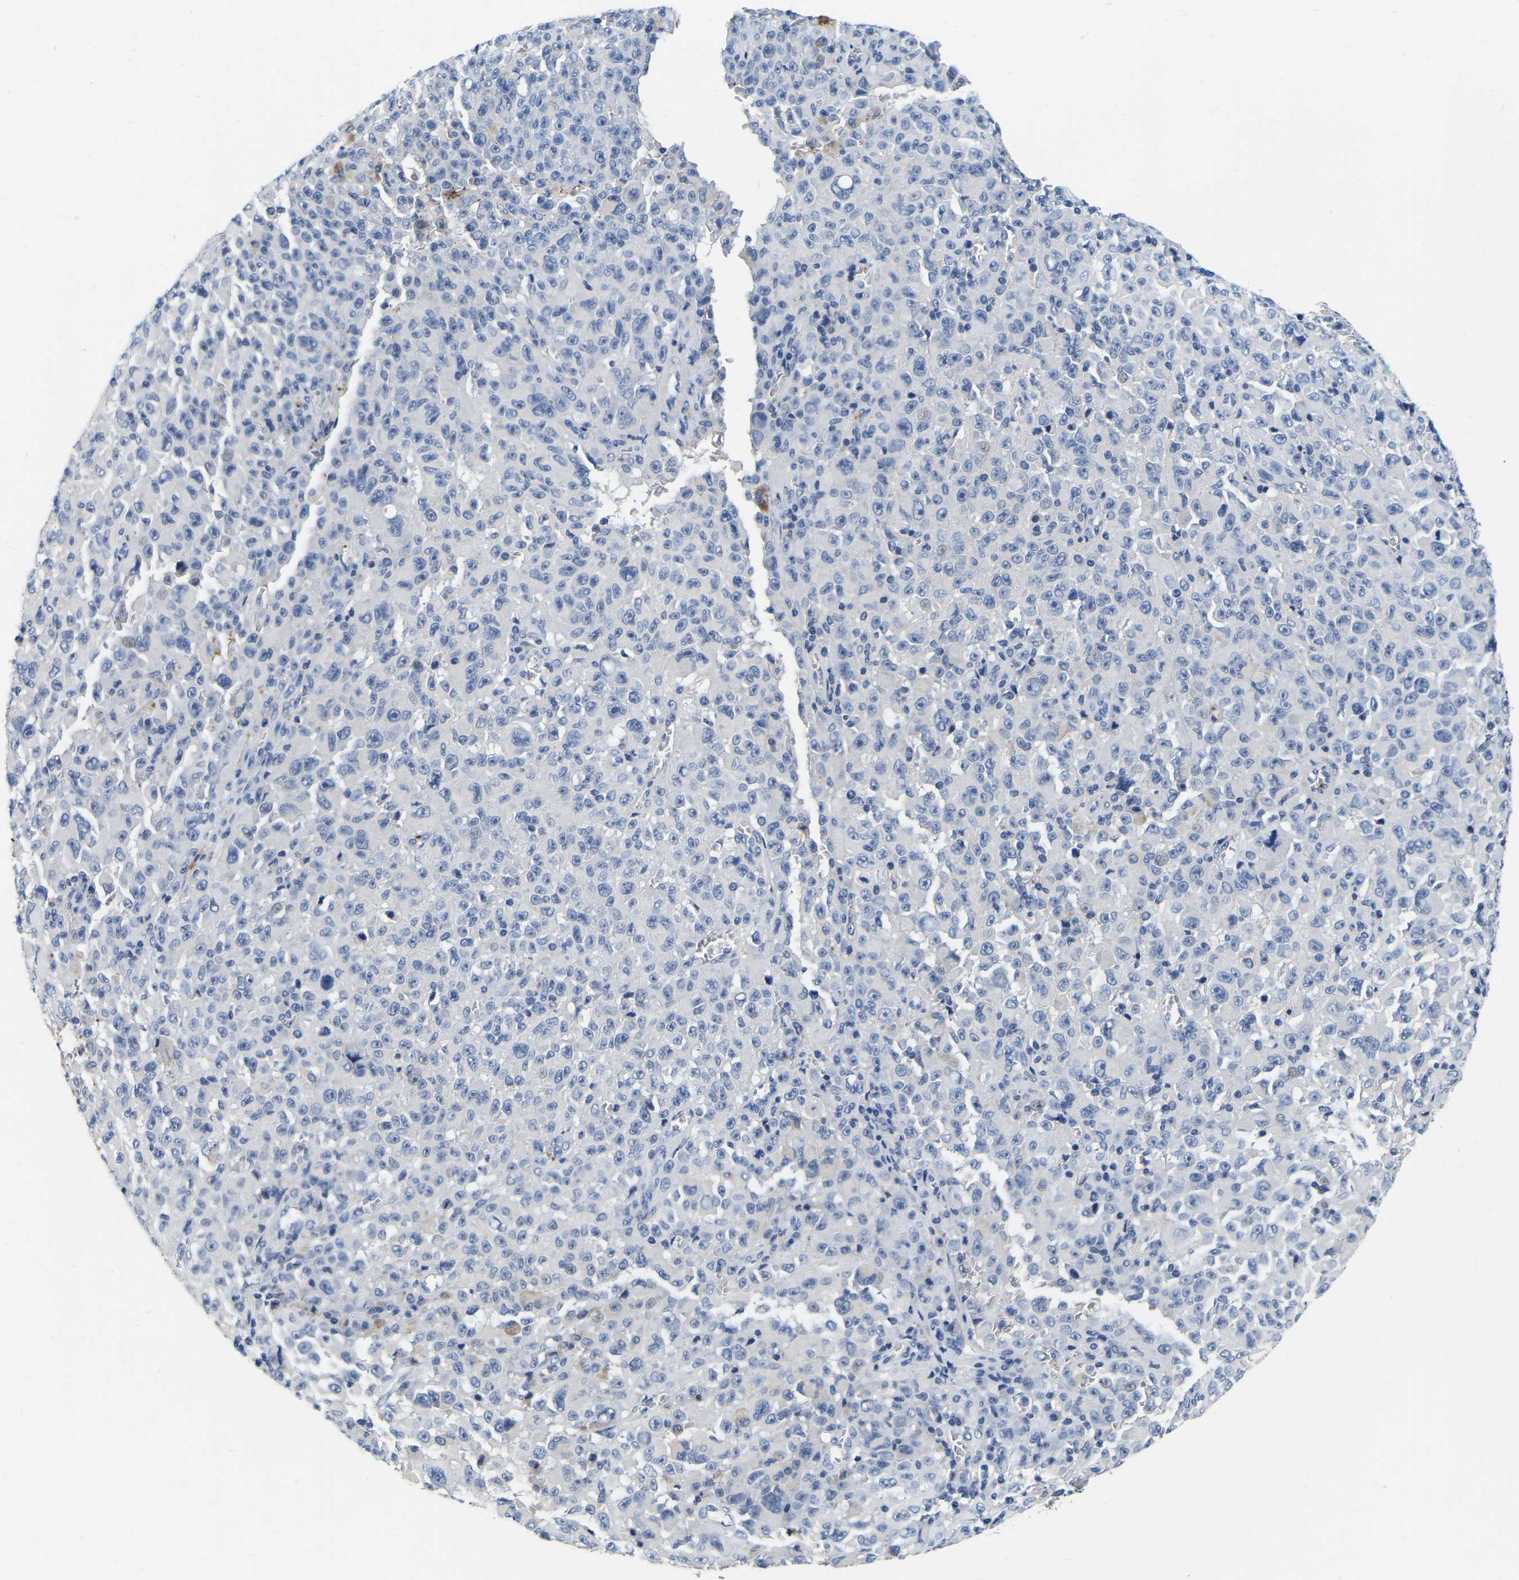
{"staining": {"intensity": "negative", "quantity": "none", "location": "none"}, "tissue": "melanoma", "cell_type": "Tumor cells", "image_type": "cancer", "snomed": [{"axis": "morphology", "description": "Malignant melanoma, NOS"}, {"axis": "topography", "description": "Skin"}], "caption": "This is an immunohistochemistry histopathology image of human malignant melanoma. There is no positivity in tumor cells.", "gene": "RAB27B", "patient": {"sex": "female", "age": 82}}